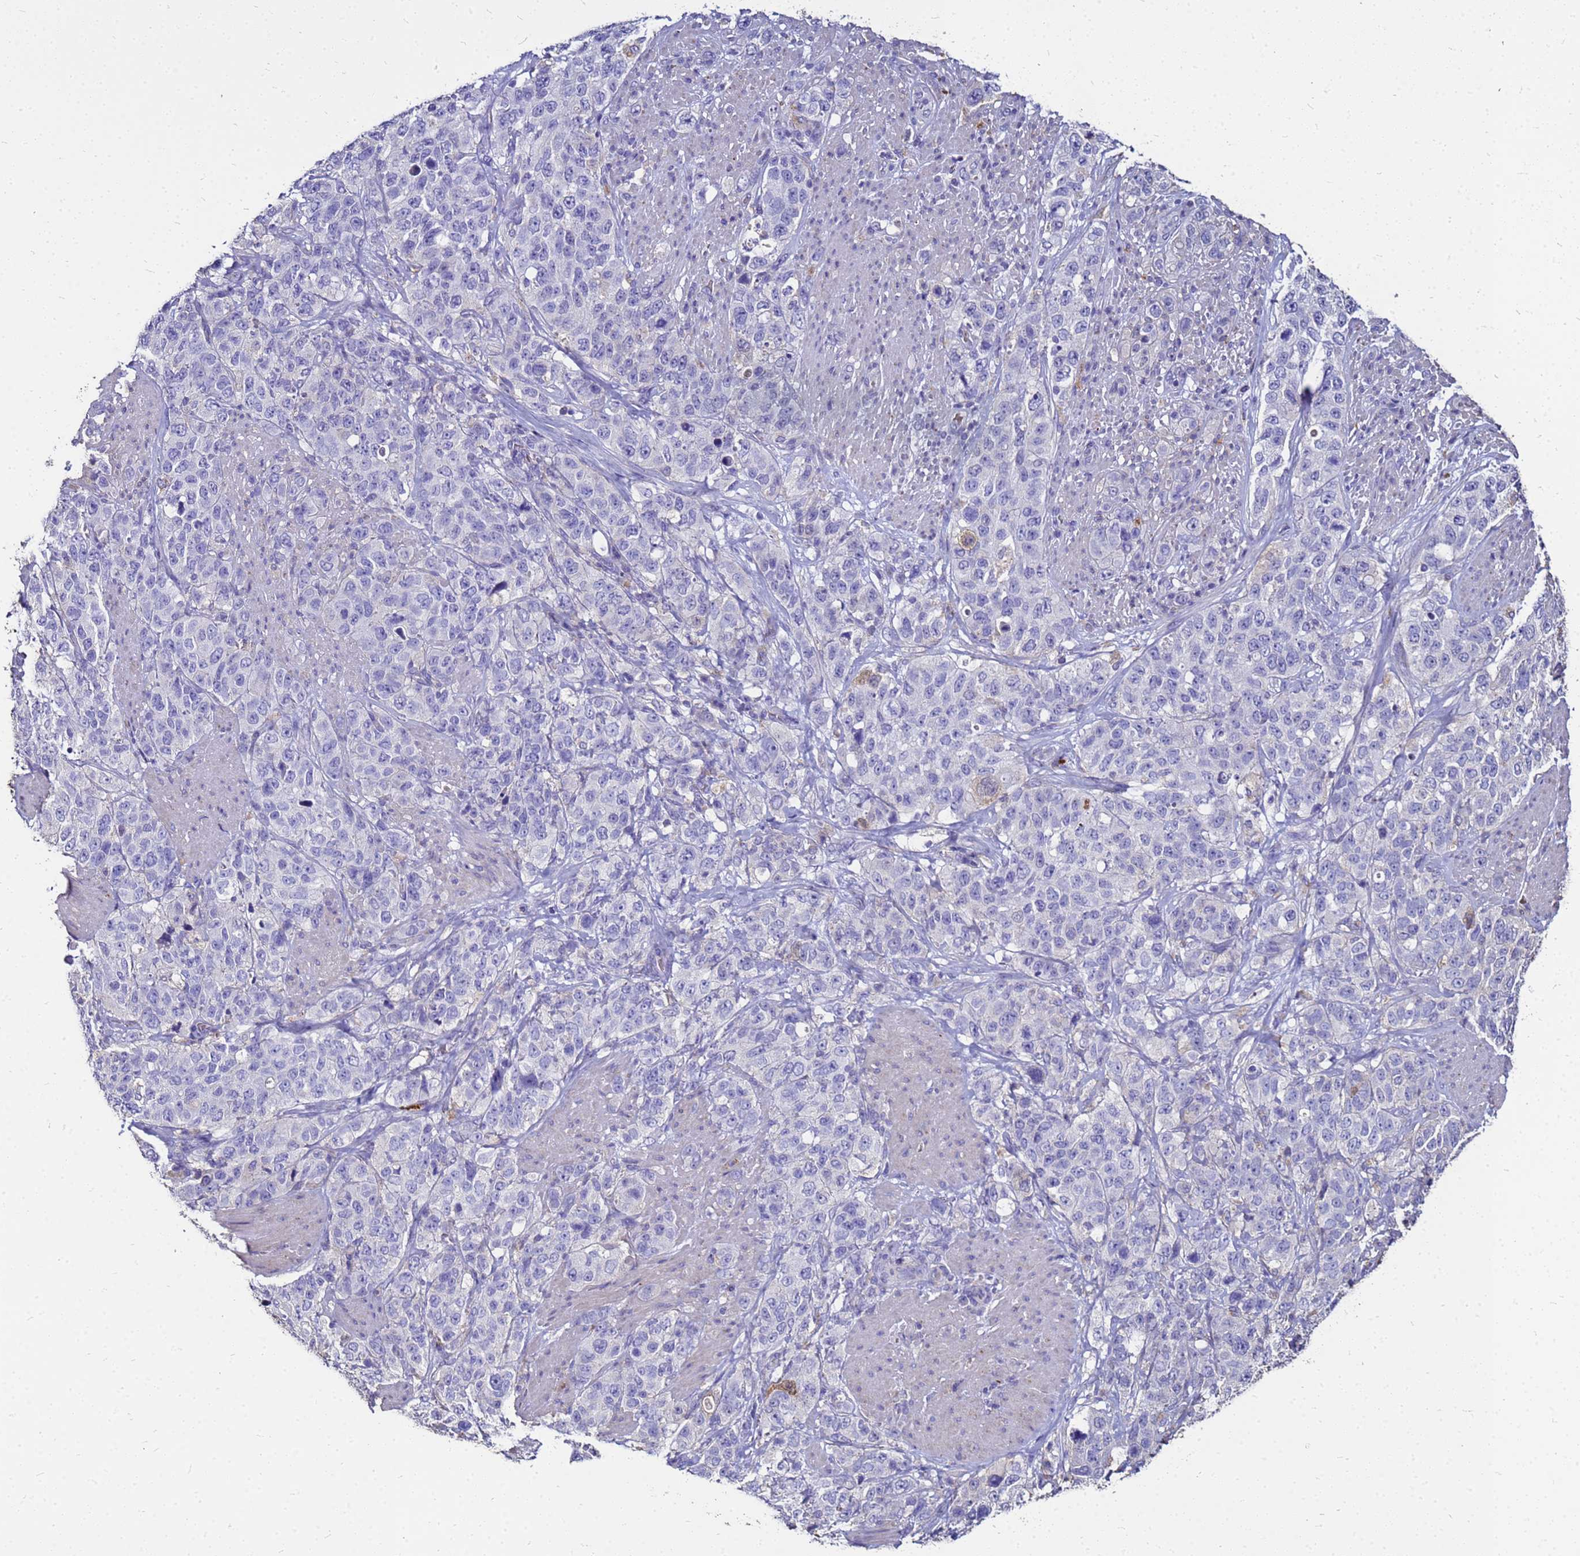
{"staining": {"intensity": "negative", "quantity": "none", "location": "none"}, "tissue": "stomach cancer", "cell_type": "Tumor cells", "image_type": "cancer", "snomed": [{"axis": "morphology", "description": "Adenocarcinoma, NOS"}, {"axis": "topography", "description": "Stomach"}], "caption": "IHC photomicrograph of neoplastic tissue: adenocarcinoma (stomach) stained with DAB exhibits no significant protein positivity in tumor cells.", "gene": "S100A2", "patient": {"sex": "male", "age": 48}}